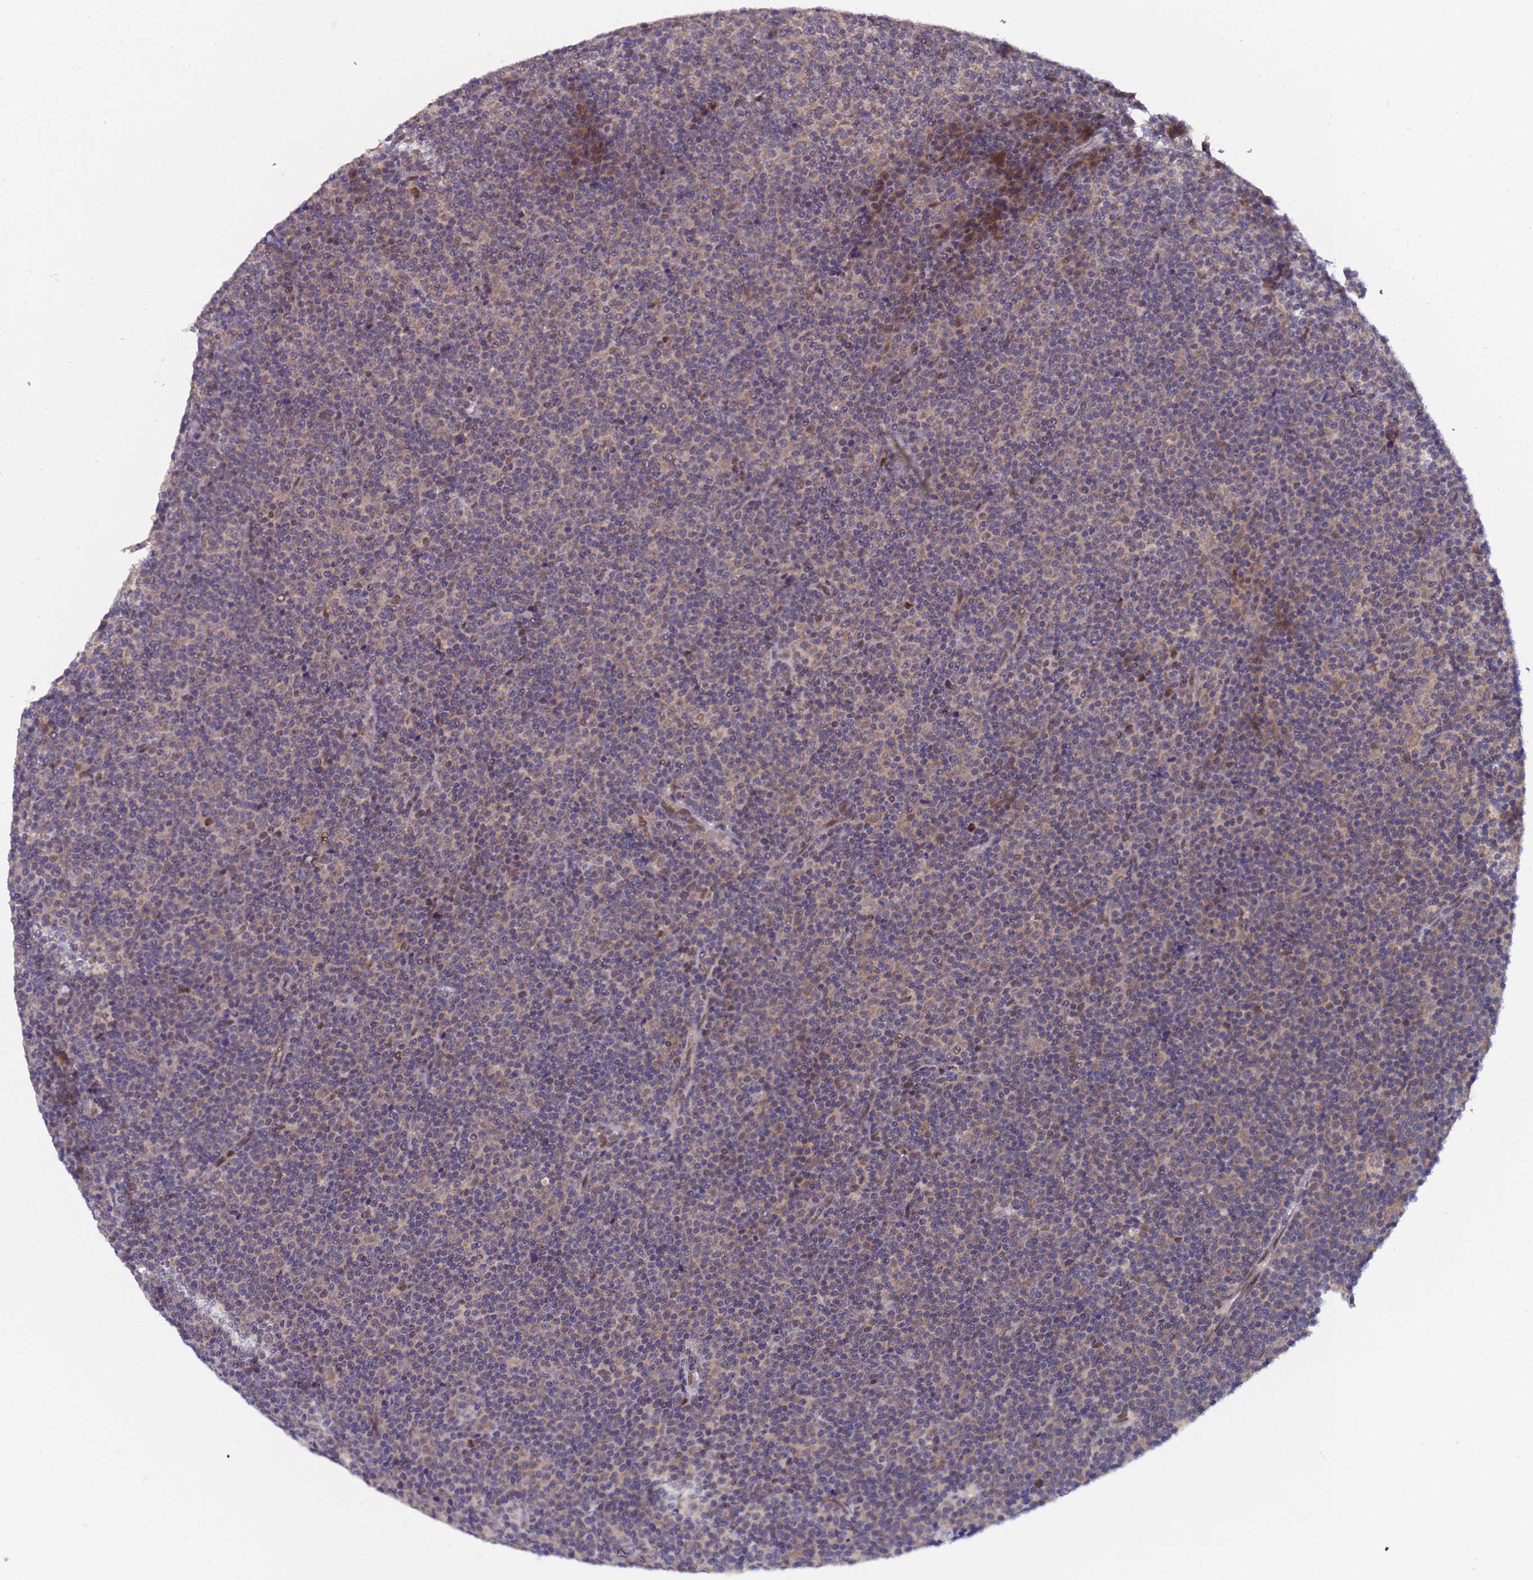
{"staining": {"intensity": "negative", "quantity": "none", "location": "none"}, "tissue": "lymphoma", "cell_type": "Tumor cells", "image_type": "cancer", "snomed": [{"axis": "morphology", "description": "Malignant lymphoma, non-Hodgkin's type, Low grade"}, {"axis": "topography", "description": "Lymph node"}], "caption": "There is no significant staining in tumor cells of lymphoma. (DAB (3,3'-diaminobenzidine) immunohistochemistry (IHC), high magnification).", "gene": "ANAPC13", "patient": {"sex": "female", "age": 67}}